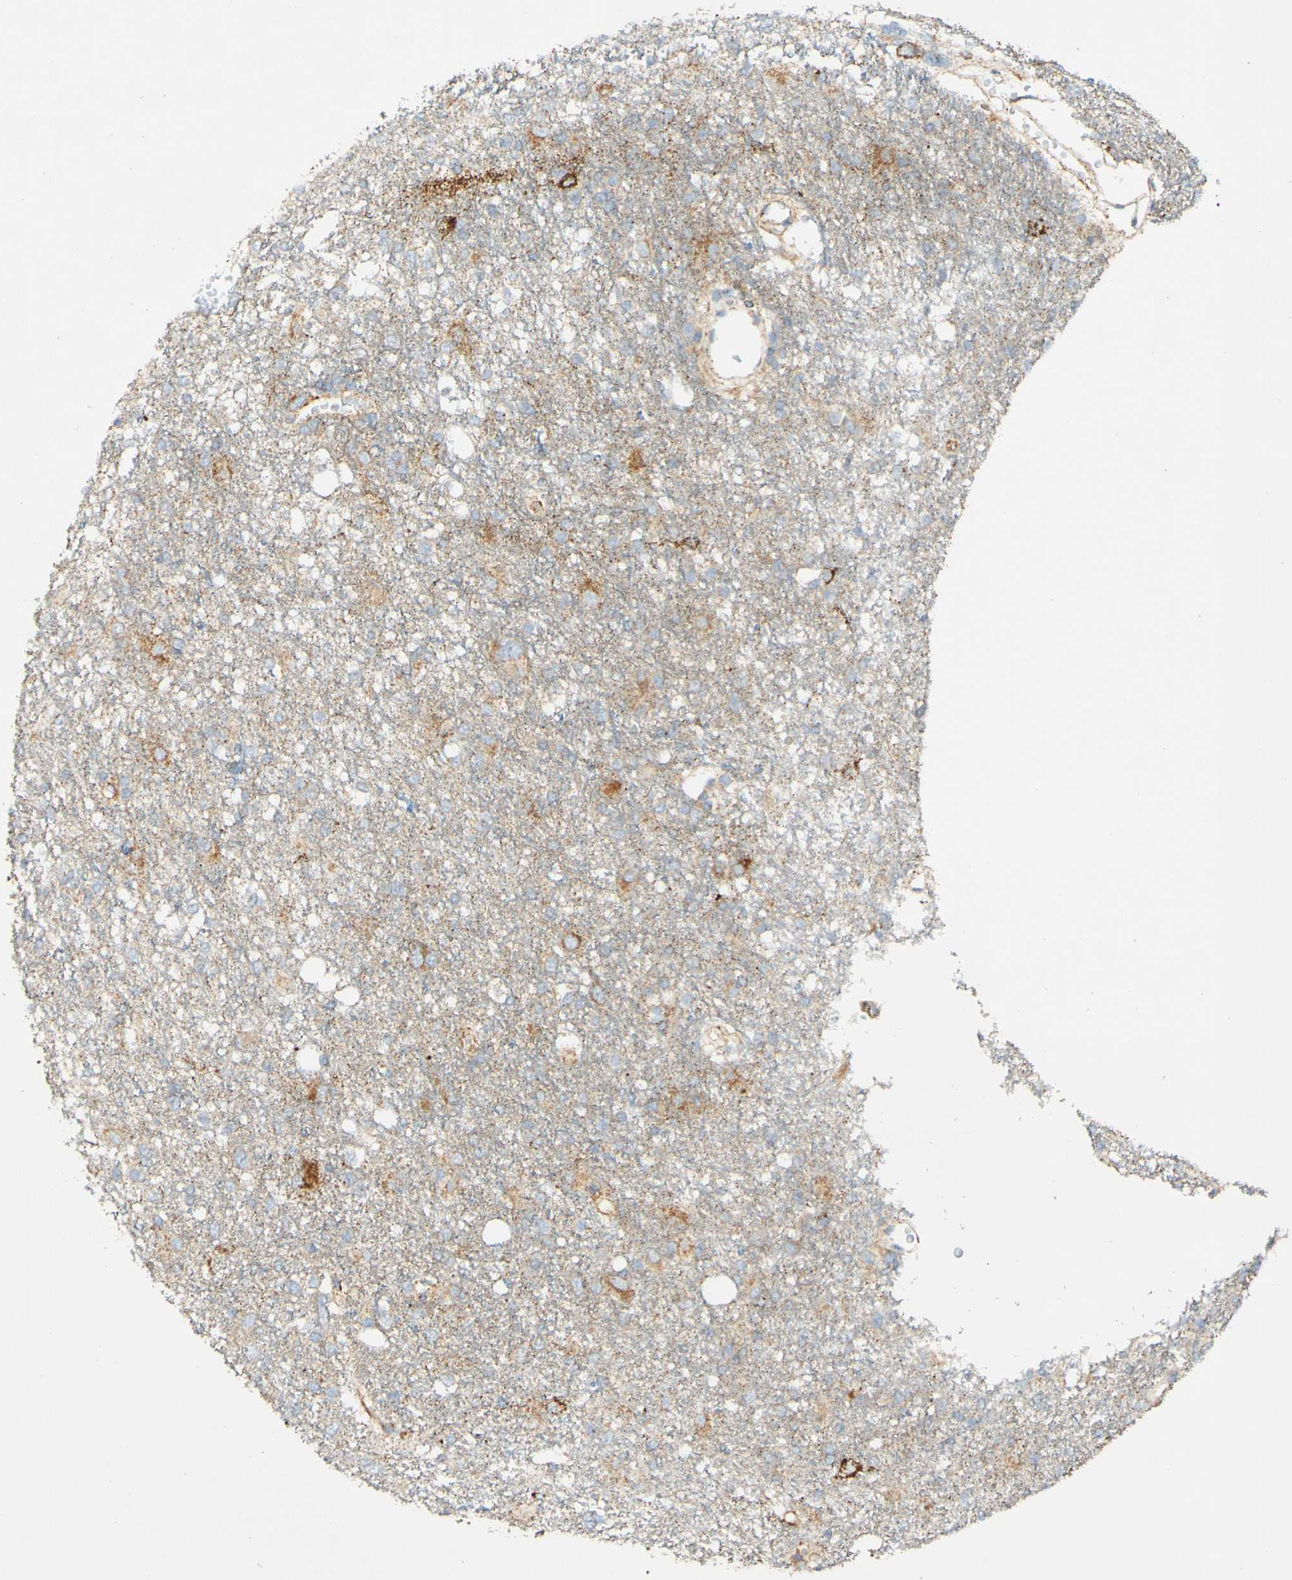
{"staining": {"intensity": "negative", "quantity": "none", "location": "none"}, "tissue": "glioma", "cell_type": "Tumor cells", "image_type": "cancer", "snomed": [{"axis": "morphology", "description": "Glioma, malignant, High grade"}, {"axis": "topography", "description": "Brain"}], "caption": "This is an IHC micrograph of glioma. There is no staining in tumor cells.", "gene": "OXCT1", "patient": {"sex": "female", "age": 59}}